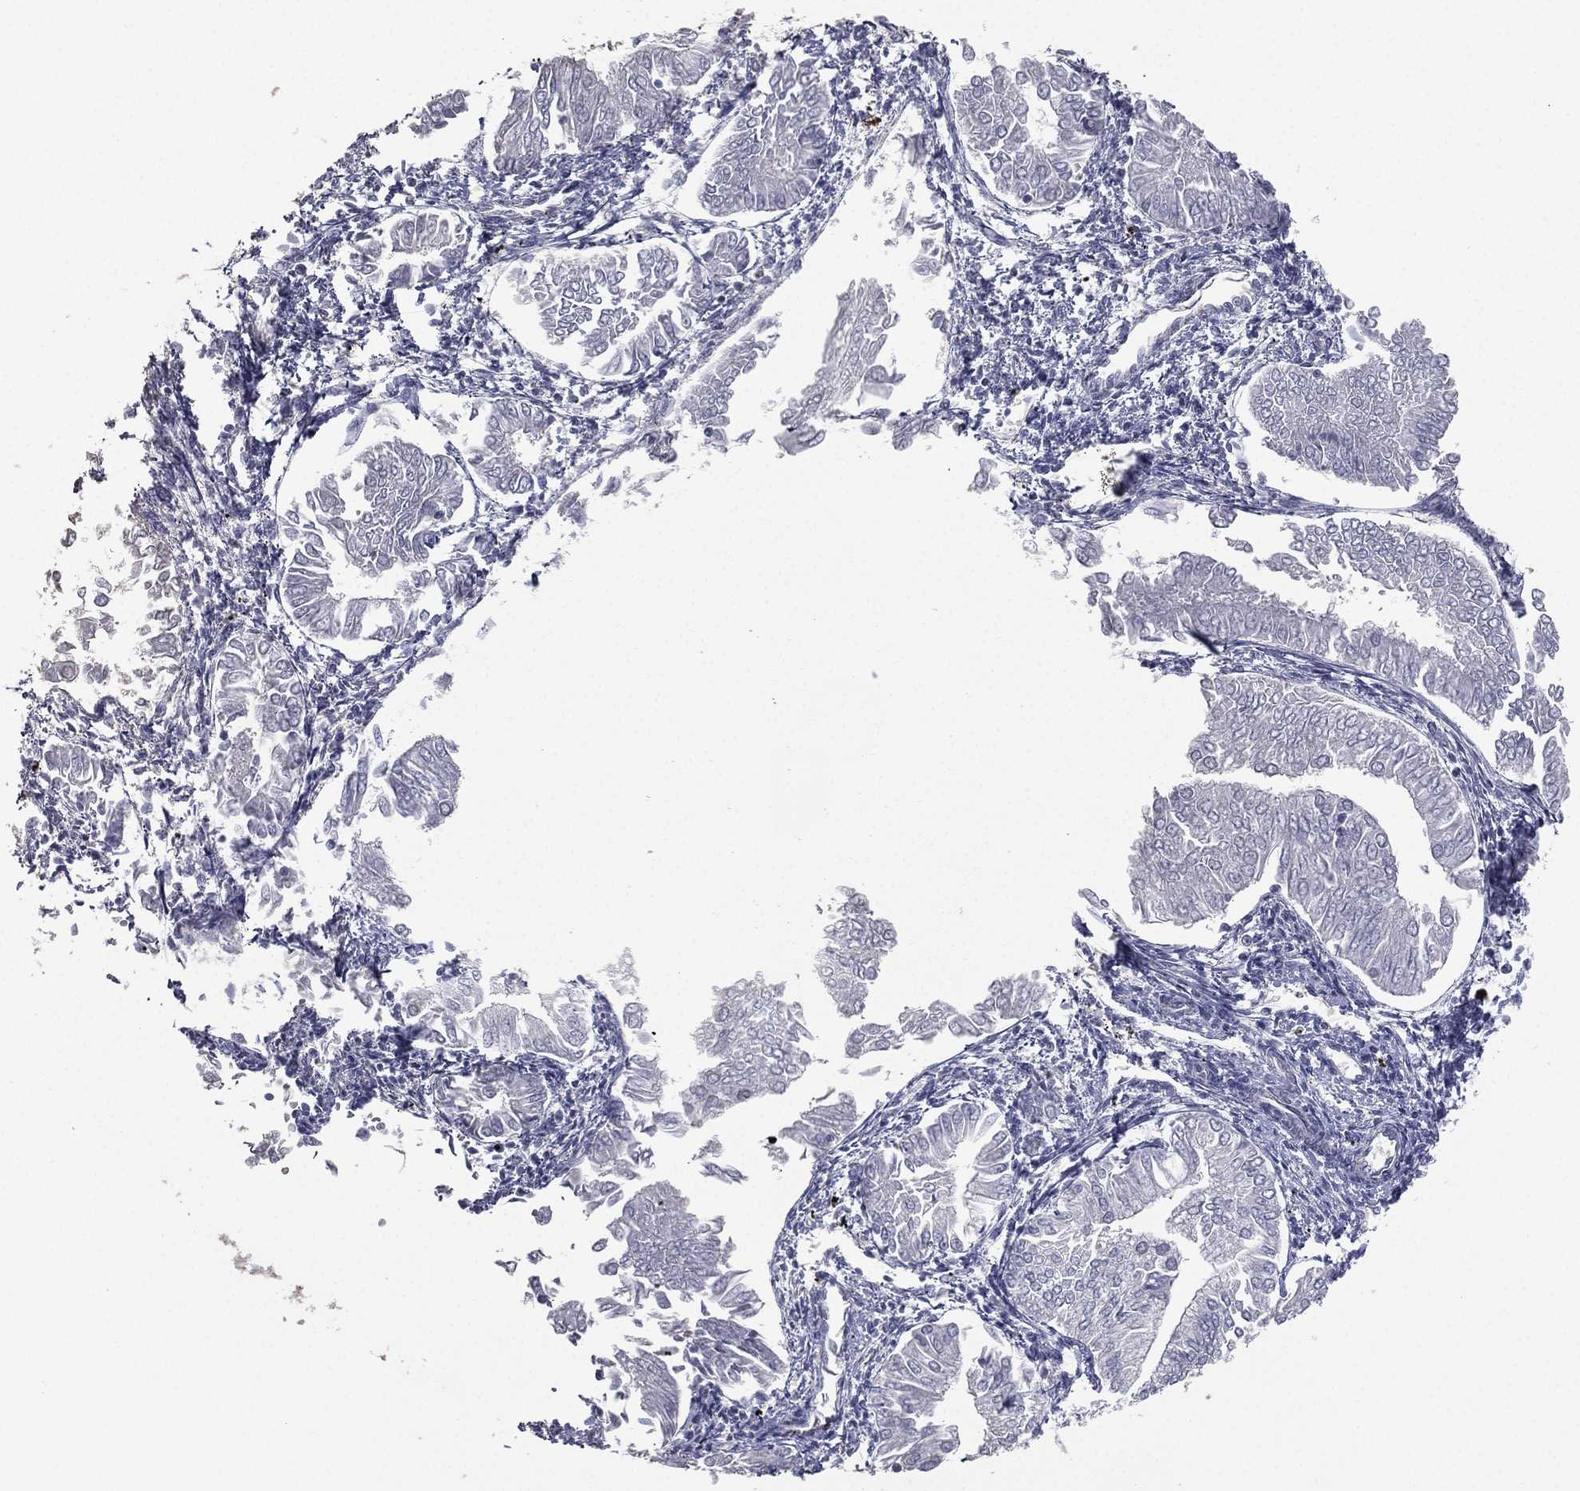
{"staining": {"intensity": "negative", "quantity": "none", "location": "none"}, "tissue": "endometrial cancer", "cell_type": "Tumor cells", "image_type": "cancer", "snomed": [{"axis": "morphology", "description": "Adenocarcinoma, NOS"}, {"axis": "topography", "description": "Endometrium"}], "caption": "Adenocarcinoma (endometrial) was stained to show a protein in brown. There is no significant staining in tumor cells. (Stains: DAB immunohistochemistry (IHC) with hematoxylin counter stain, Microscopy: brightfield microscopy at high magnification).", "gene": "ESX1", "patient": {"sex": "female", "age": 53}}